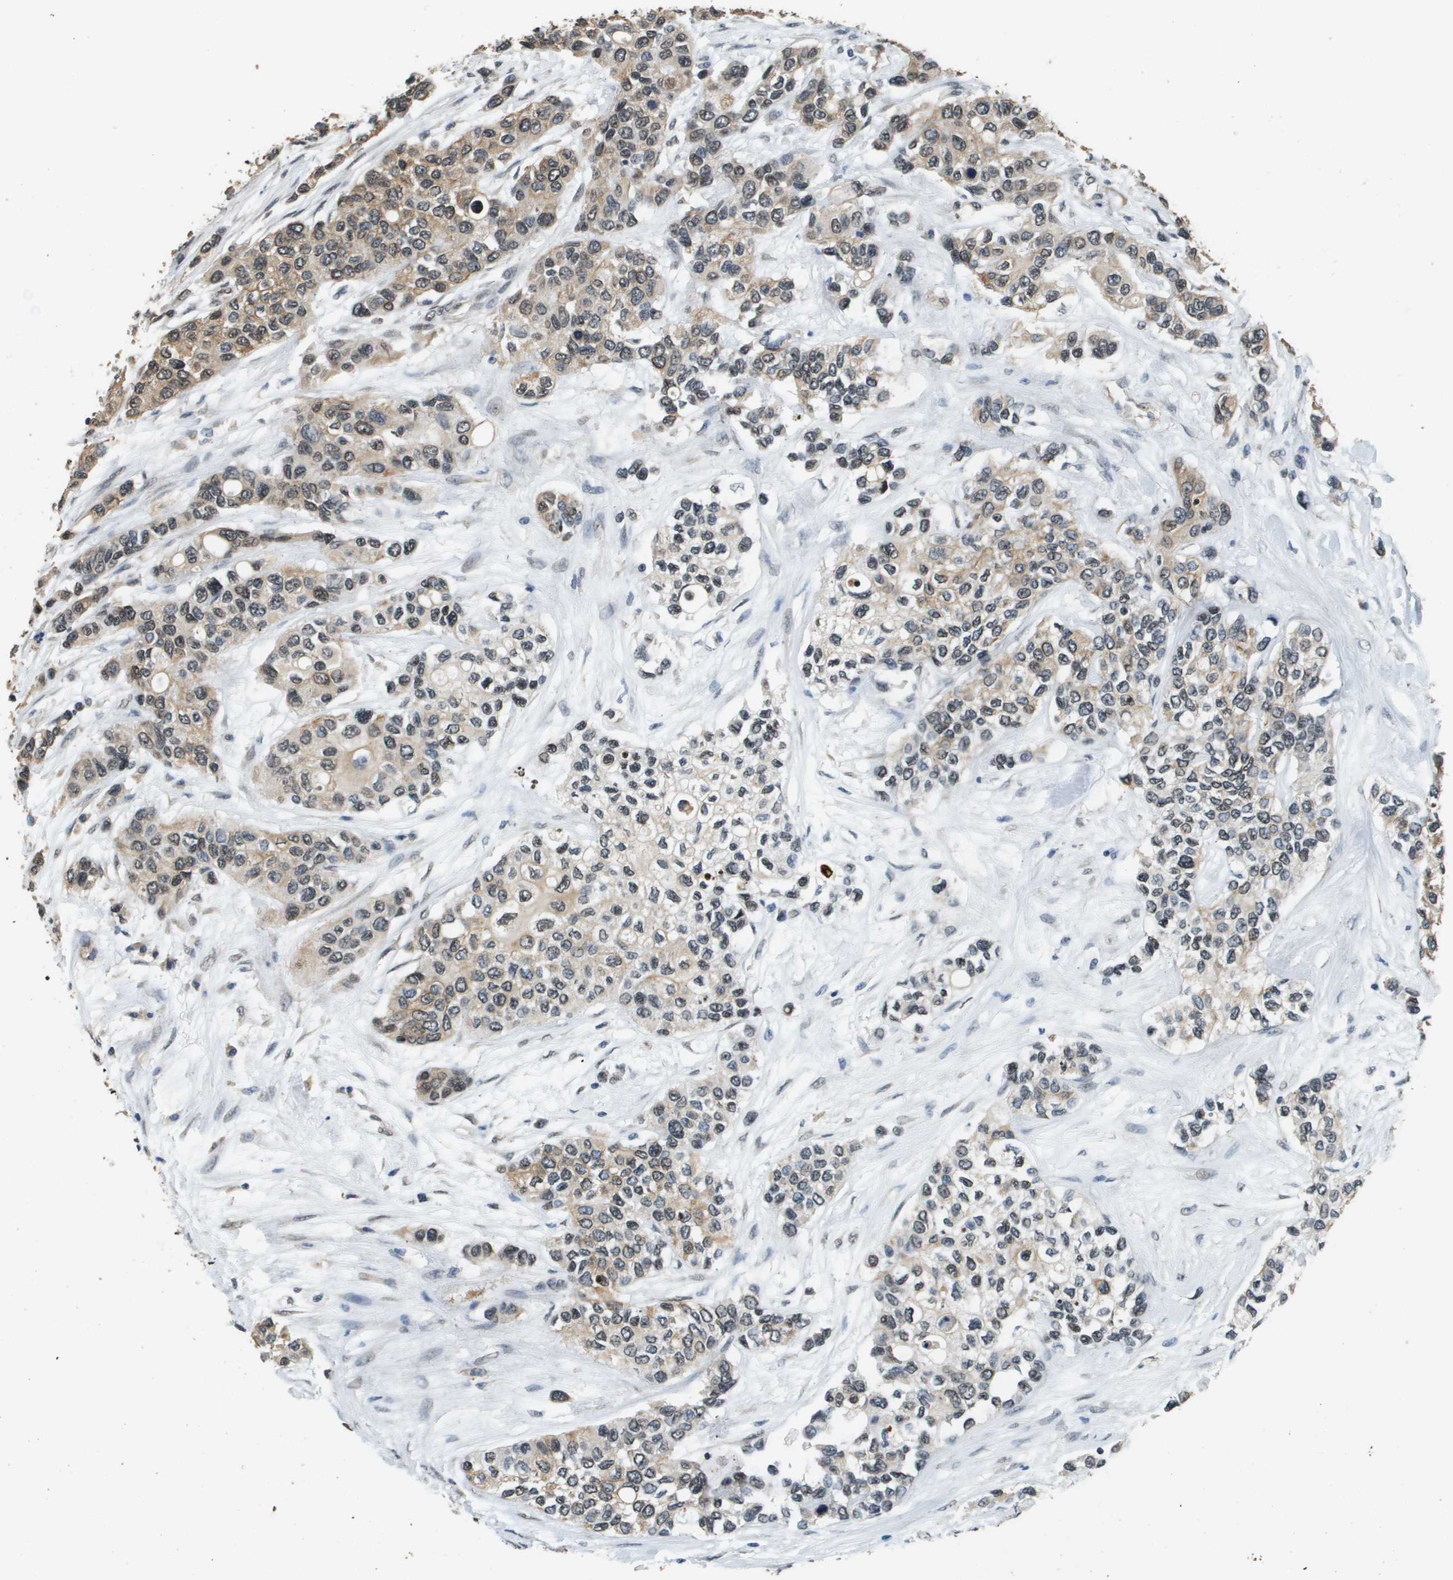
{"staining": {"intensity": "weak", "quantity": "25%-75%", "location": "cytoplasmic/membranous"}, "tissue": "urothelial cancer", "cell_type": "Tumor cells", "image_type": "cancer", "snomed": [{"axis": "morphology", "description": "Urothelial carcinoma, High grade"}, {"axis": "topography", "description": "Urinary bladder"}], "caption": "Immunohistochemistry (IHC) (DAB) staining of urothelial carcinoma (high-grade) exhibits weak cytoplasmic/membranous protein staining in approximately 25%-75% of tumor cells.", "gene": "FANCC", "patient": {"sex": "female", "age": 56}}